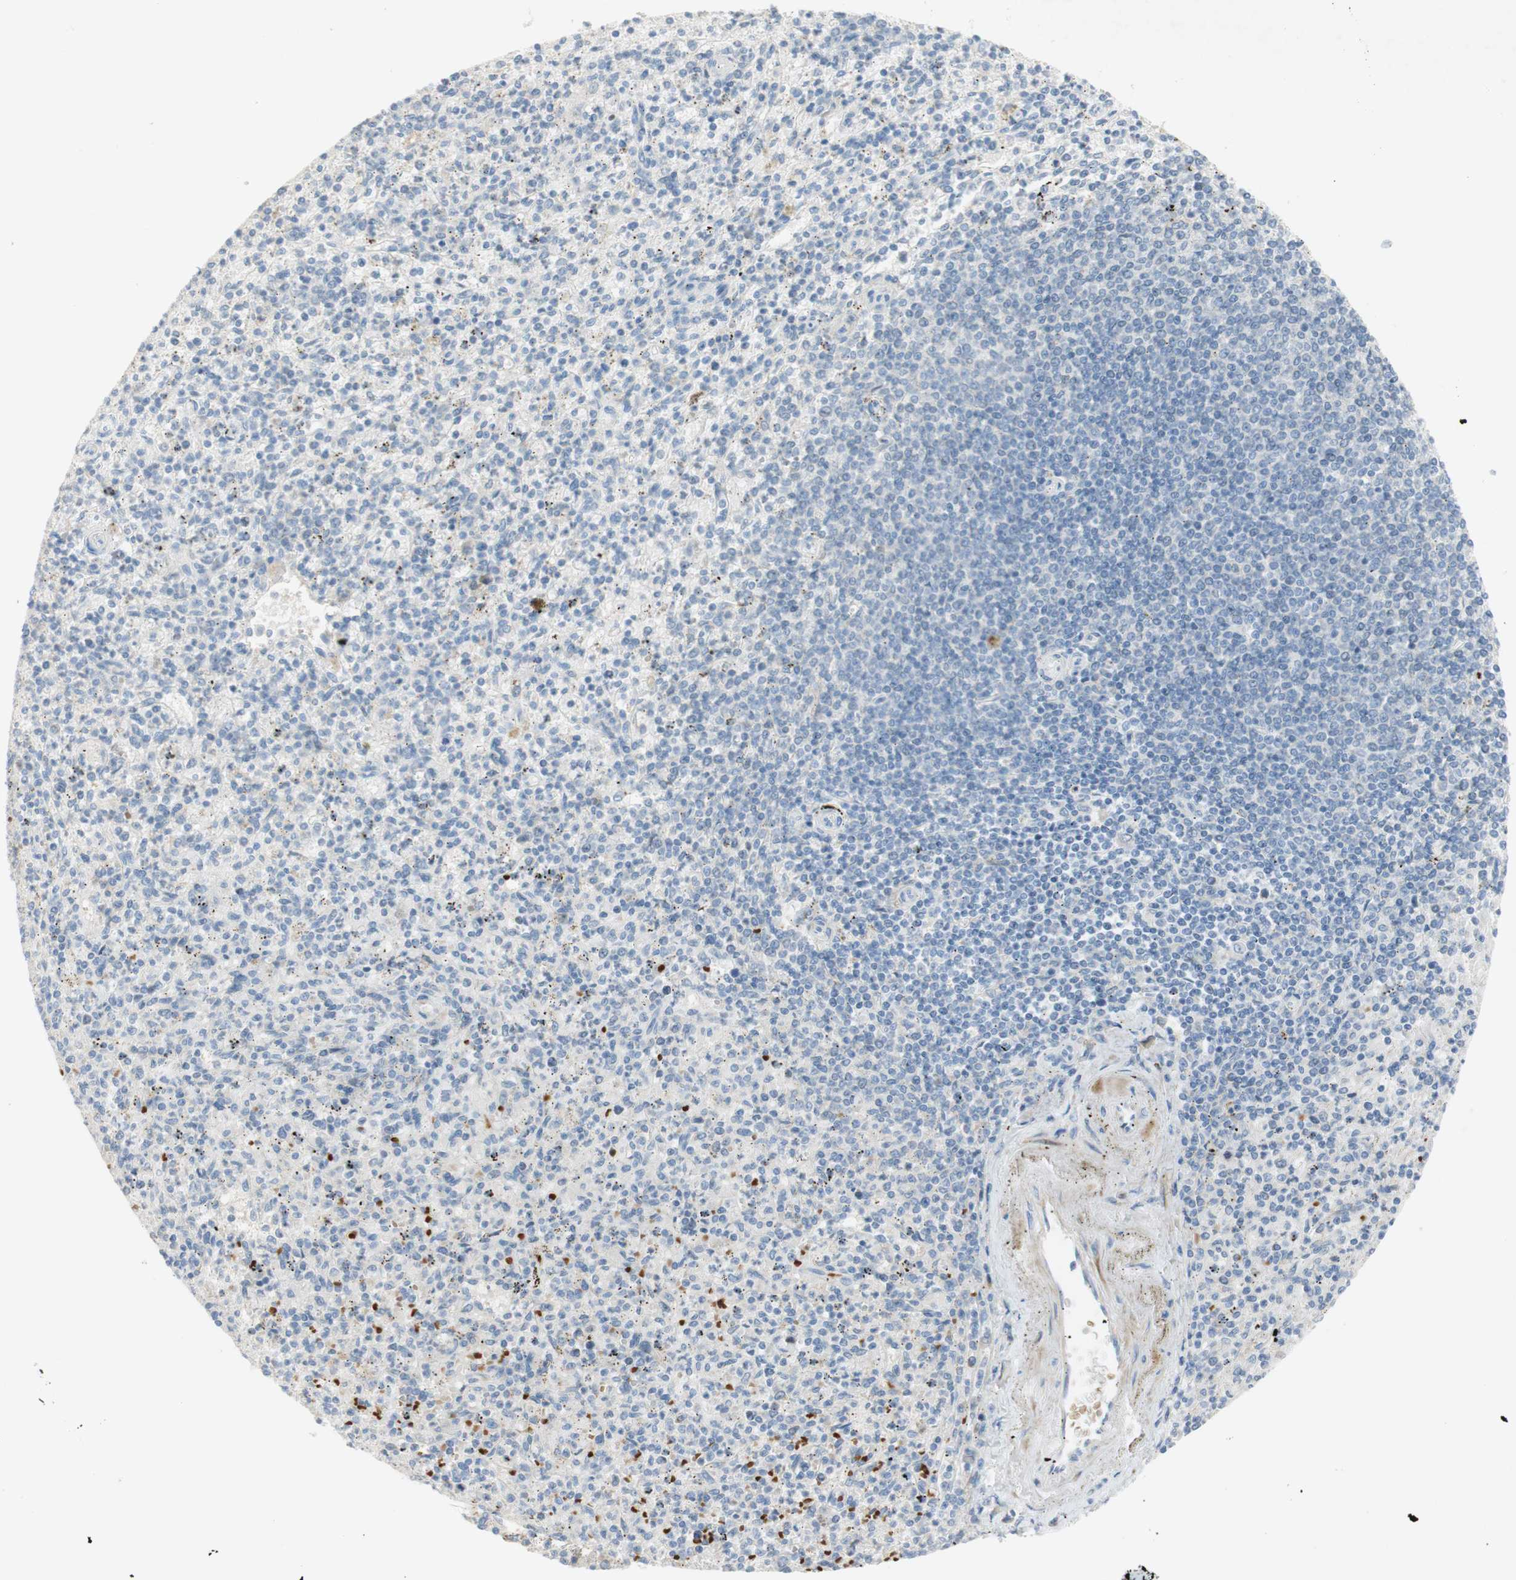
{"staining": {"intensity": "negative", "quantity": "none", "location": "none"}, "tissue": "spleen", "cell_type": "Cells in red pulp", "image_type": "normal", "snomed": [{"axis": "morphology", "description": "Normal tissue, NOS"}, {"axis": "topography", "description": "Spleen"}], "caption": "An immunohistochemistry (IHC) photomicrograph of unremarkable spleen is shown. There is no staining in cells in red pulp of spleen. (Stains: DAB (3,3'-diaminobenzidine) IHC with hematoxylin counter stain, Microscopy: brightfield microscopy at high magnification).", "gene": "EPO", "patient": {"sex": "male", "age": 72}}